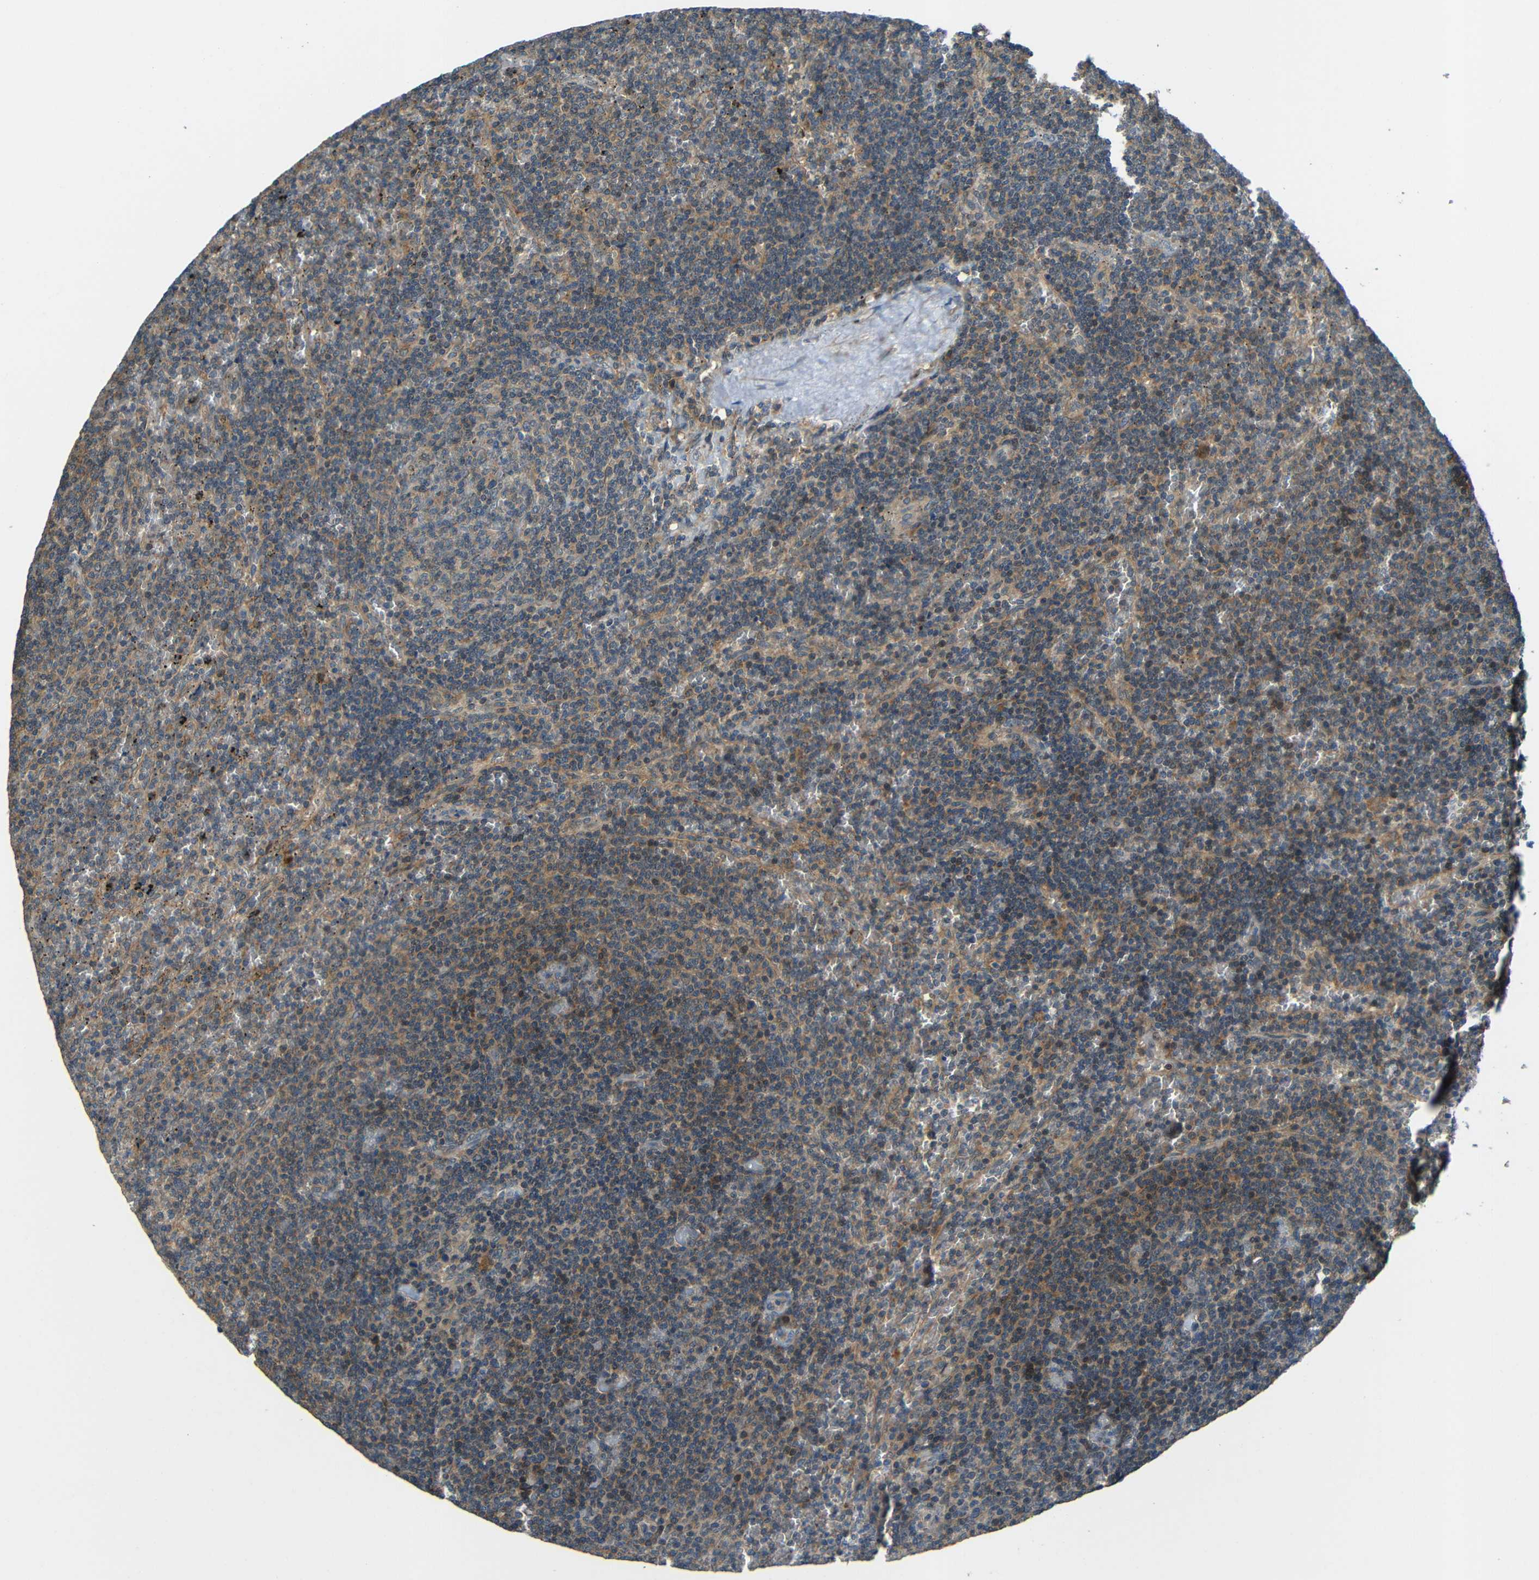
{"staining": {"intensity": "moderate", "quantity": ">75%", "location": "cytoplasmic/membranous"}, "tissue": "lymphoma", "cell_type": "Tumor cells", "image_type": "cancer", "snomed": [{"axis": "morphology", "description": "Malignant lymphoma, non-Hodgkin's type, Low grade"}, {"axis": "topography", "description": "Spleen"}], "caption": "A histopathology image of human malignant lymphoma, non-Hodgkin's type (low-grade) stained for a protein demonstrates moderate cytoplasmic/membranous brown staining in tumor cells. (DAB (3,3'-diaminobenzidine) = brown stain, brightfield microscopy at high magnification).", "gene": "FNDC3A", "patient": {"sex": "female", "age": 50}}